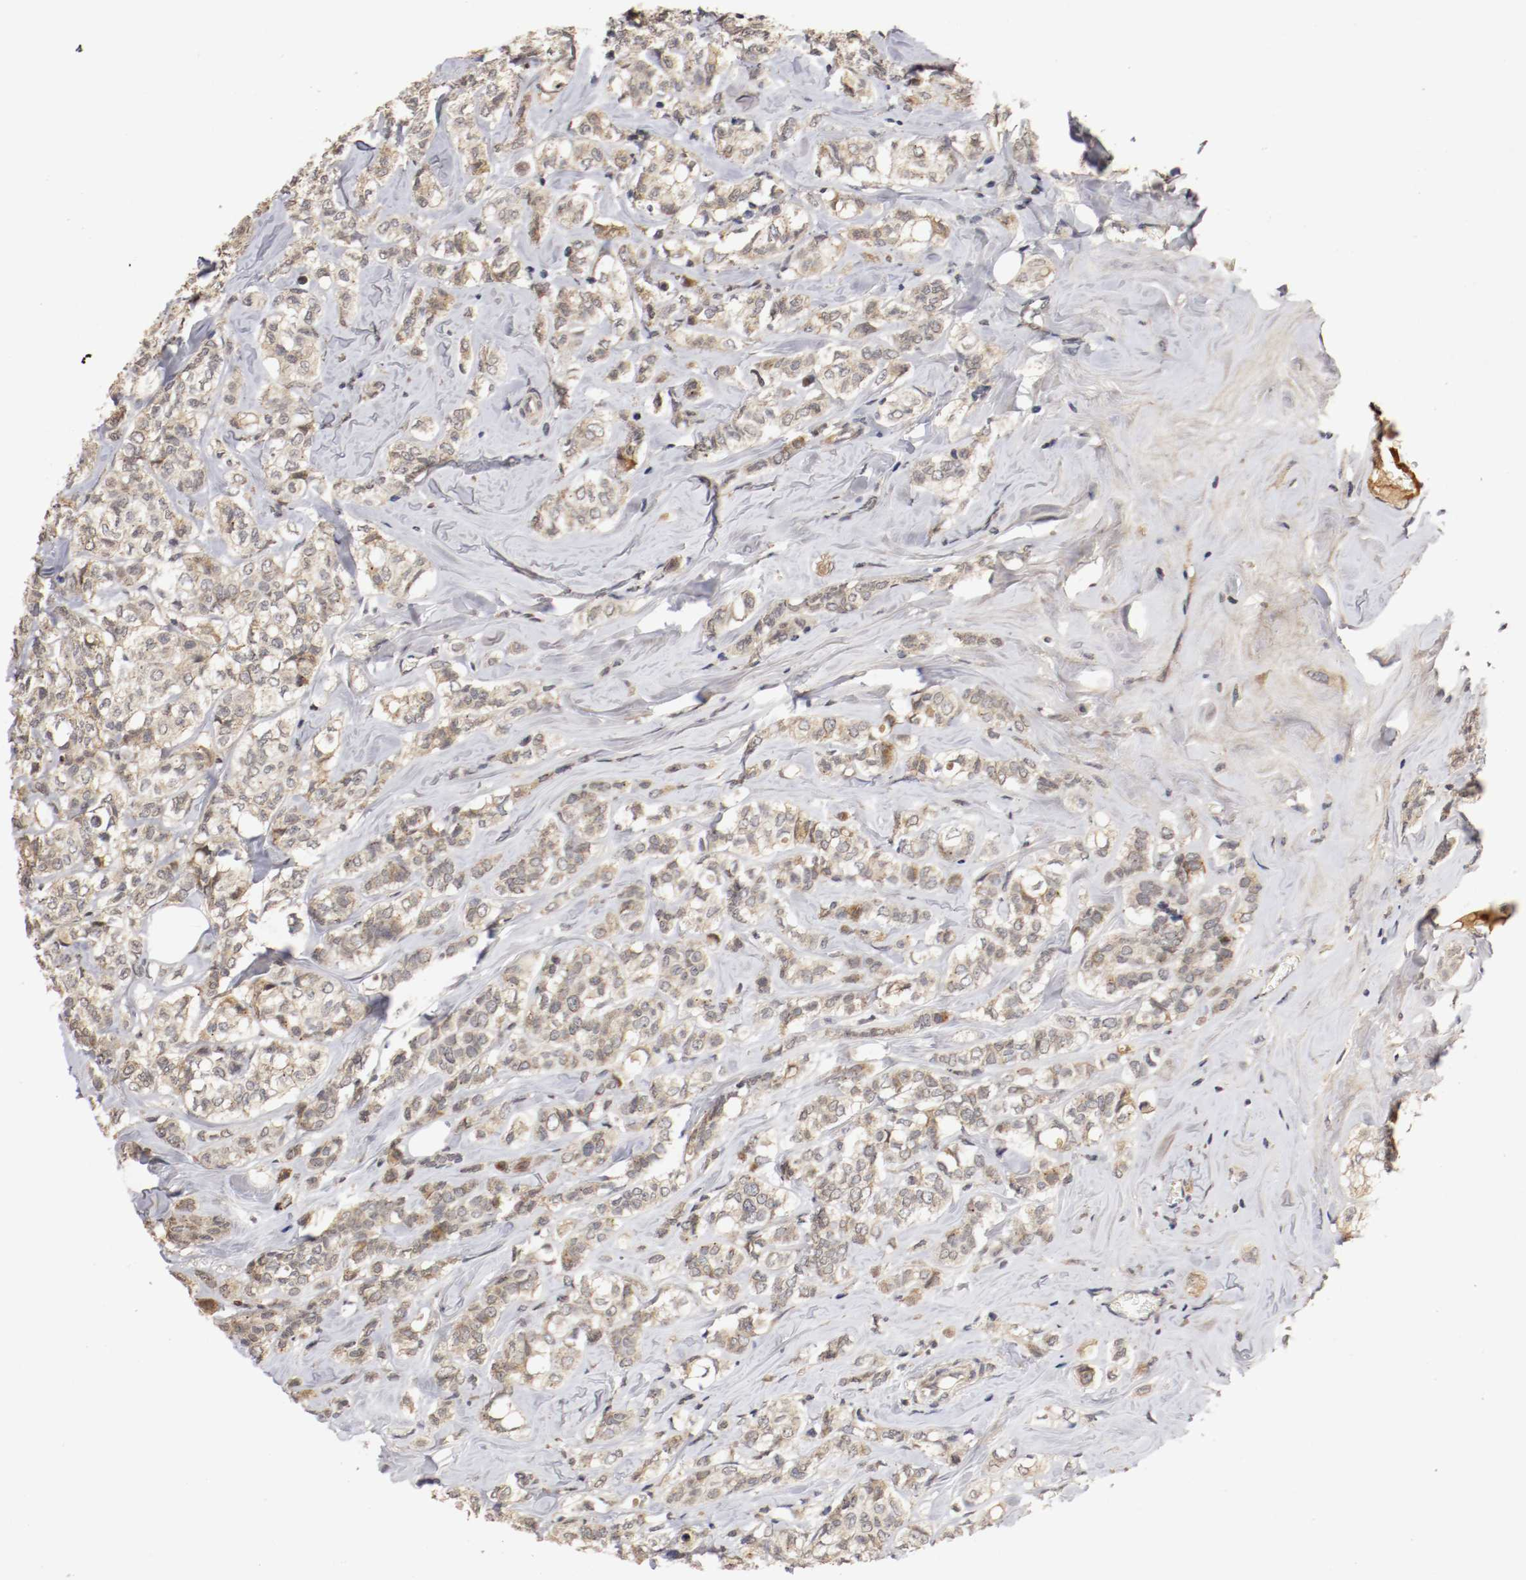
{"staining": {"intensity": "moderate", "quantity": ">75%", "location": "cytoplasmic/membranous"}, "tissue": "breast cancer", "cell_type": "Tumor cells", "image_type": "cancer", "snomed": [{"axis": "morphology", "description": "Lobular carcinoma"}, {"axis": "topography", "description": "Breast"}], "caption": "Tumor cells reveal medium levels of moderate cytoplasmic/membranous positivity in approximately >75% of cells in human lobular carcinoma (breast). (brown staining indicates protein expression, while blue staining denotes nuclei).", "gene": "TNFRSF1B", "patient": {"sex": "female", "age": 60}}